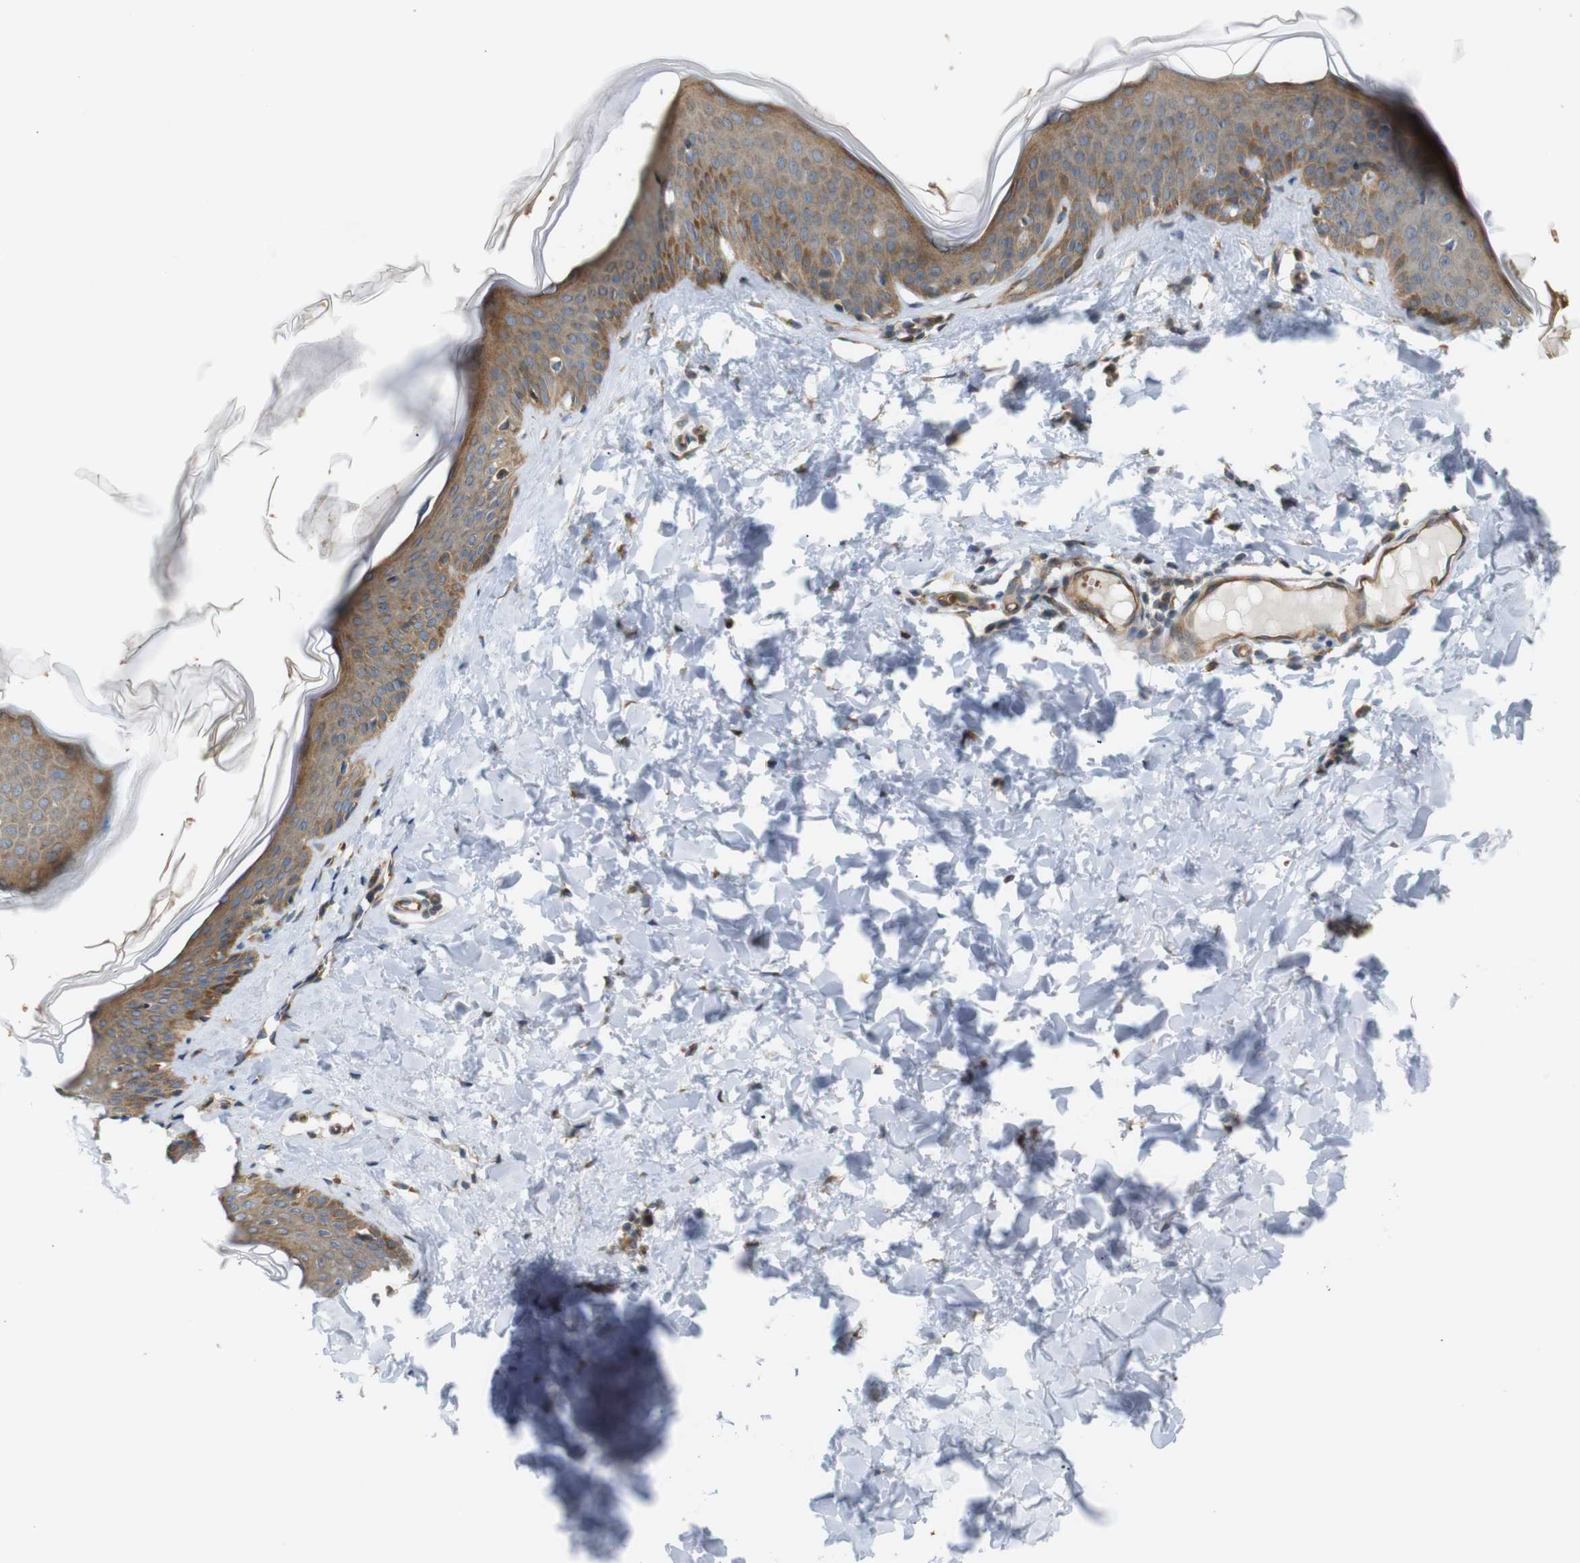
{"staining": {"intensity": "moderate", "quantity": ">75%", "location": "cytoplasmic/membranous"}, "tissue": "skin", "cell_type": "Fibroblasts", "image_type": "normal", "snomed": [{"axis": "morphology", "description": "Normal tissue, NOS"}, {"axis": "topography", "description": "Skin"}], "caption": "Immunohistochemical staining of benign skin demonstrates moderate cytoplasmic/membranous protein positivity in about >75% of fibroblasts.", "gene": "RPTOR", "patient": {"sex": "female", "age": 17}}